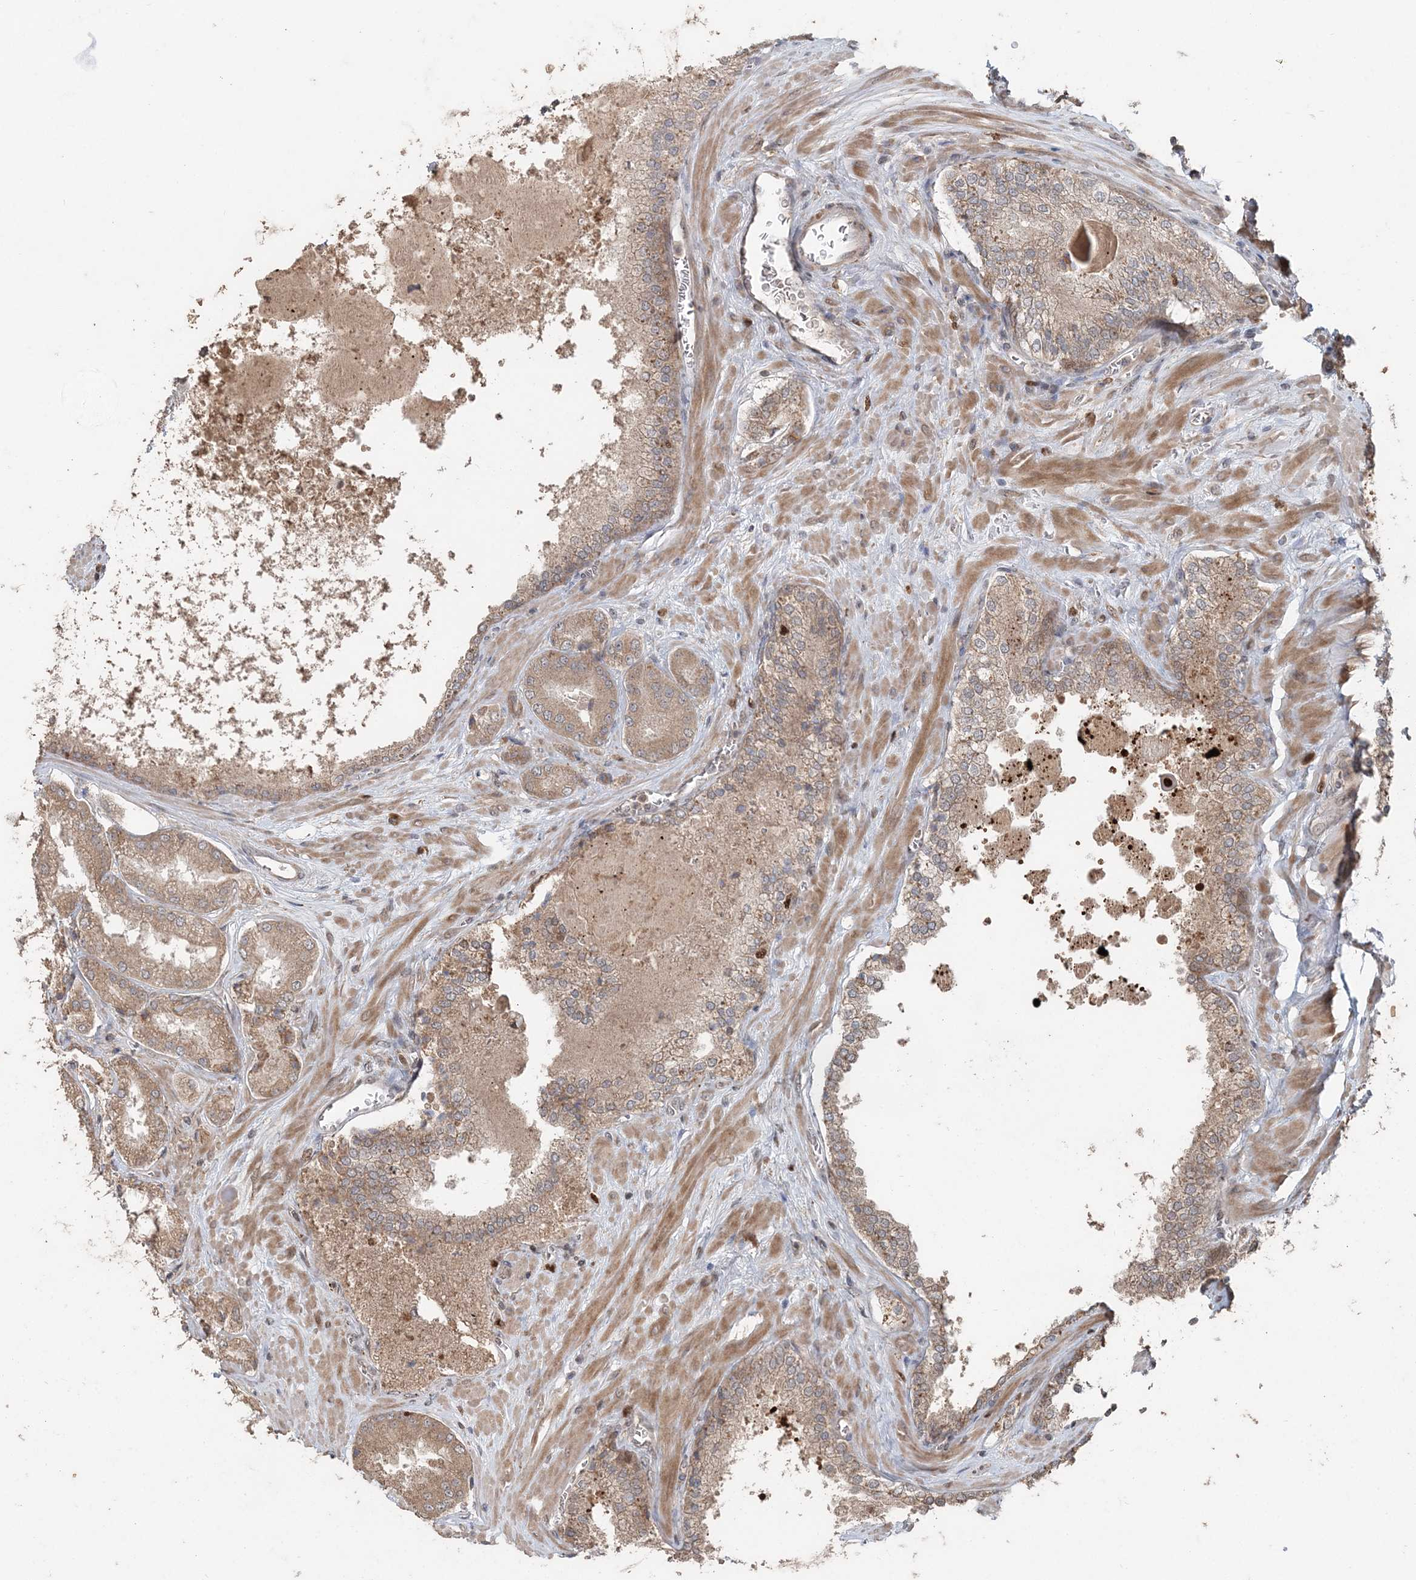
{"staining": {"intensity": "moderate", "quantity": ">75%", "location": "cytoplasmic/membranous"}, "tissue": "prostate cancer", "cell_type": "Tumor cells", "image_type": "cancer", "snomed": [{"axis": "morphology", "description": "Adenocarcinoma, Low grade"}, {"axis": "topography", "description": "Prostate"}], "caption": "Protein expression analysis of adenocarcinoma (low-grade) (prostate) exhibits moderate cytoplasmic/membranous positivity in approximately >75% of tumor cells.", "gene": "SLU7", "patient": {"sex": "male", "age": 74}}